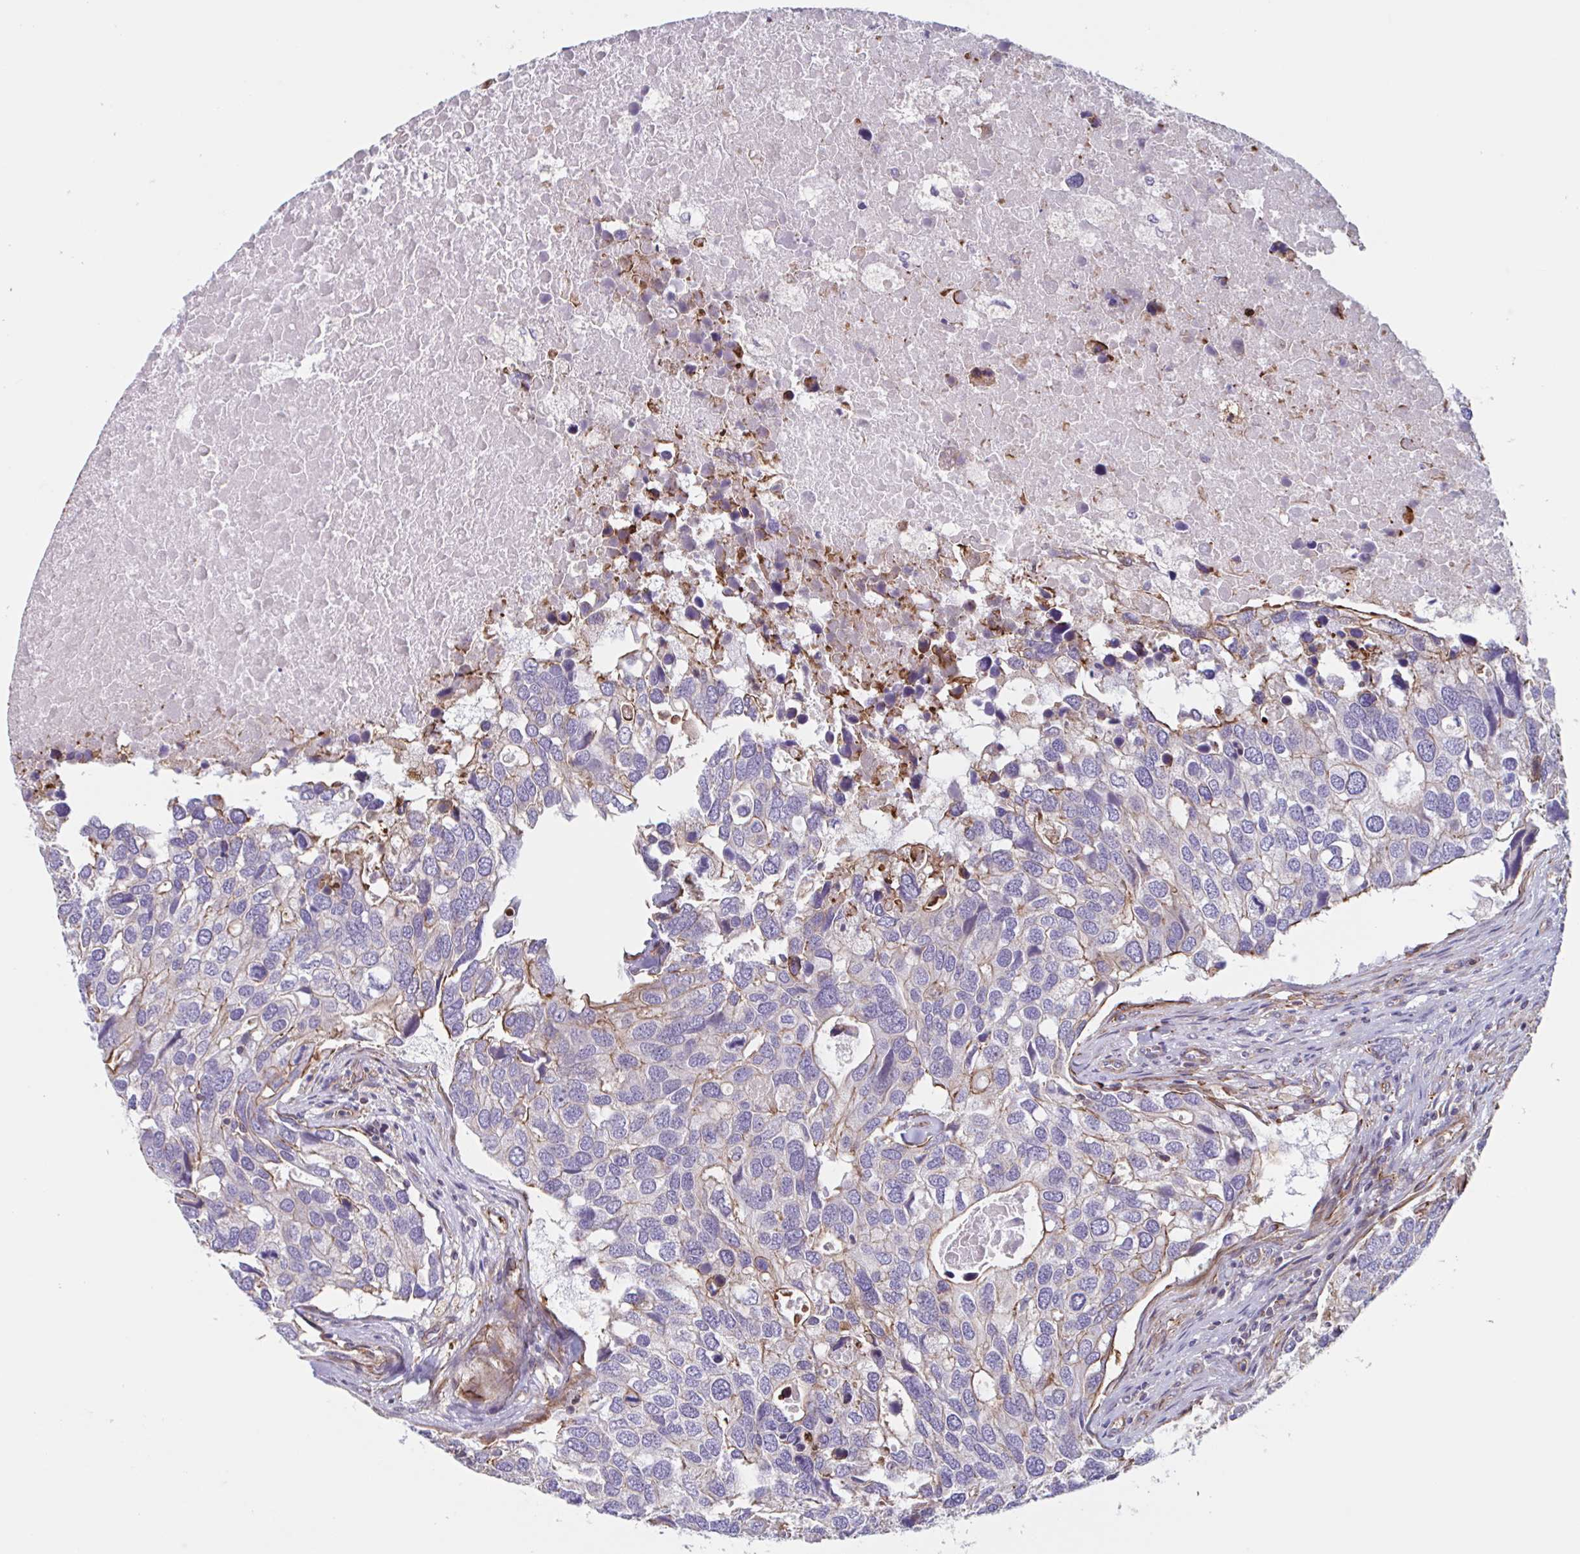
{"staining": {"intensity": "negative", "quantity": "none", "location": "none"}, "tissue": "breast cancer", "cell_type": "Tumor cells", "image_type": "cancer", "snomed": [{"axis": "morphology", "description": "Duct carcinoma"}, {"axis": "topography", "description": "Breast"}], "caption": "Immunohistochemistry of human breast cancer displays no positivity in tumor cells.", "gene": "SHISA7", "patient": {"sex": "female", "age": 83}}